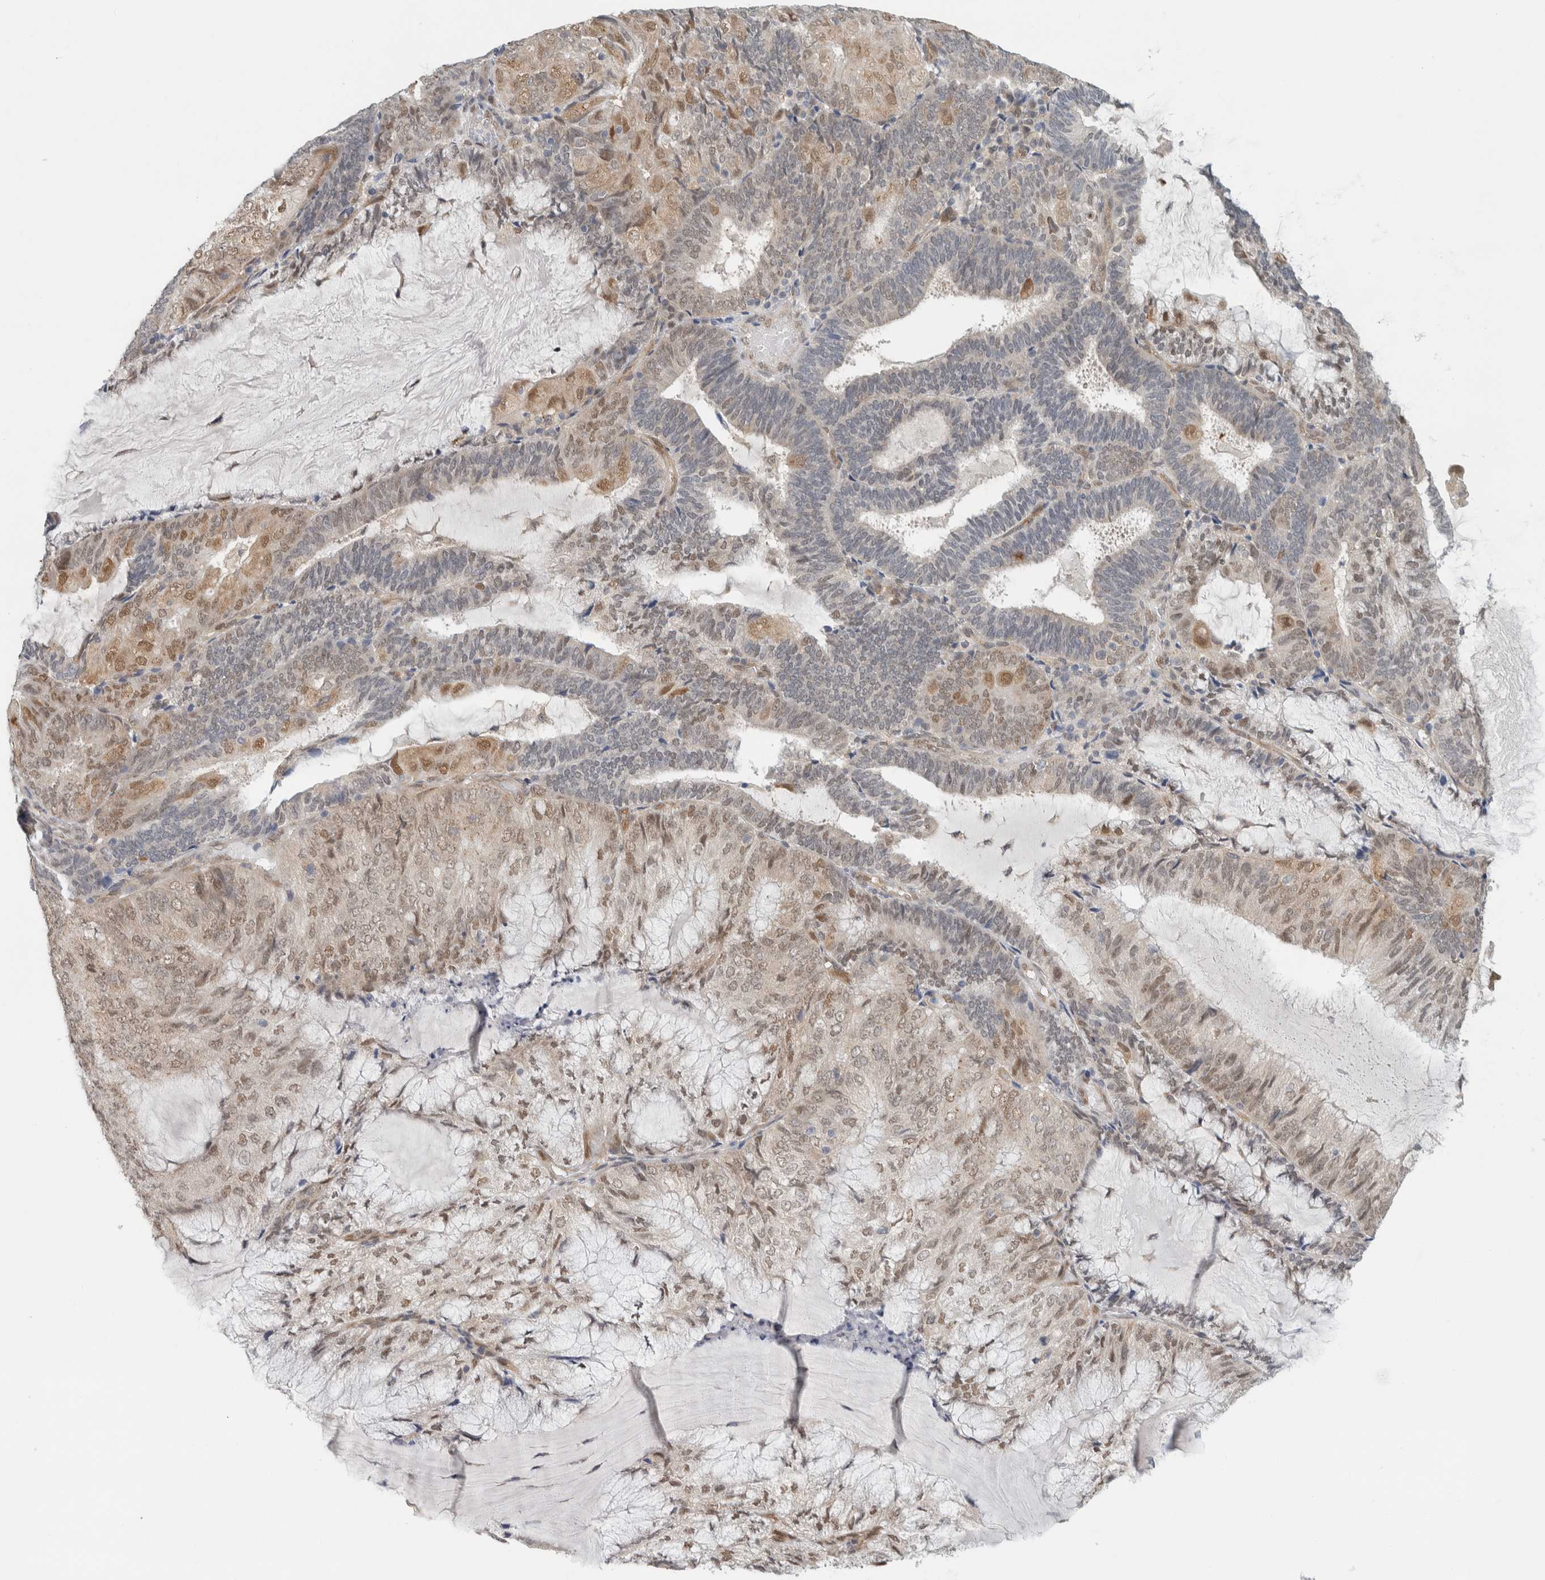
{"staining": {"intensity": "weak", "quantity": "25%-75%", "location": "nuclear"}, "tissue": "endometrial cancer", "cell_type": "Tumor cells", "image_type": "cancer", "snomed": [{"axis": "morphology", "description": "Adenocarcinoma, NOS"}, {"axis": "topography", "description": "Endometrium"}], "caption": "Immunohistochemistry of human endometrial adenocarcinoma demonstrates low levels of weak nuclear staining in about 25%-75% of tumor cells.", "gene": "EIF4G3", "patient": {"sex": "female", "age": 81}}